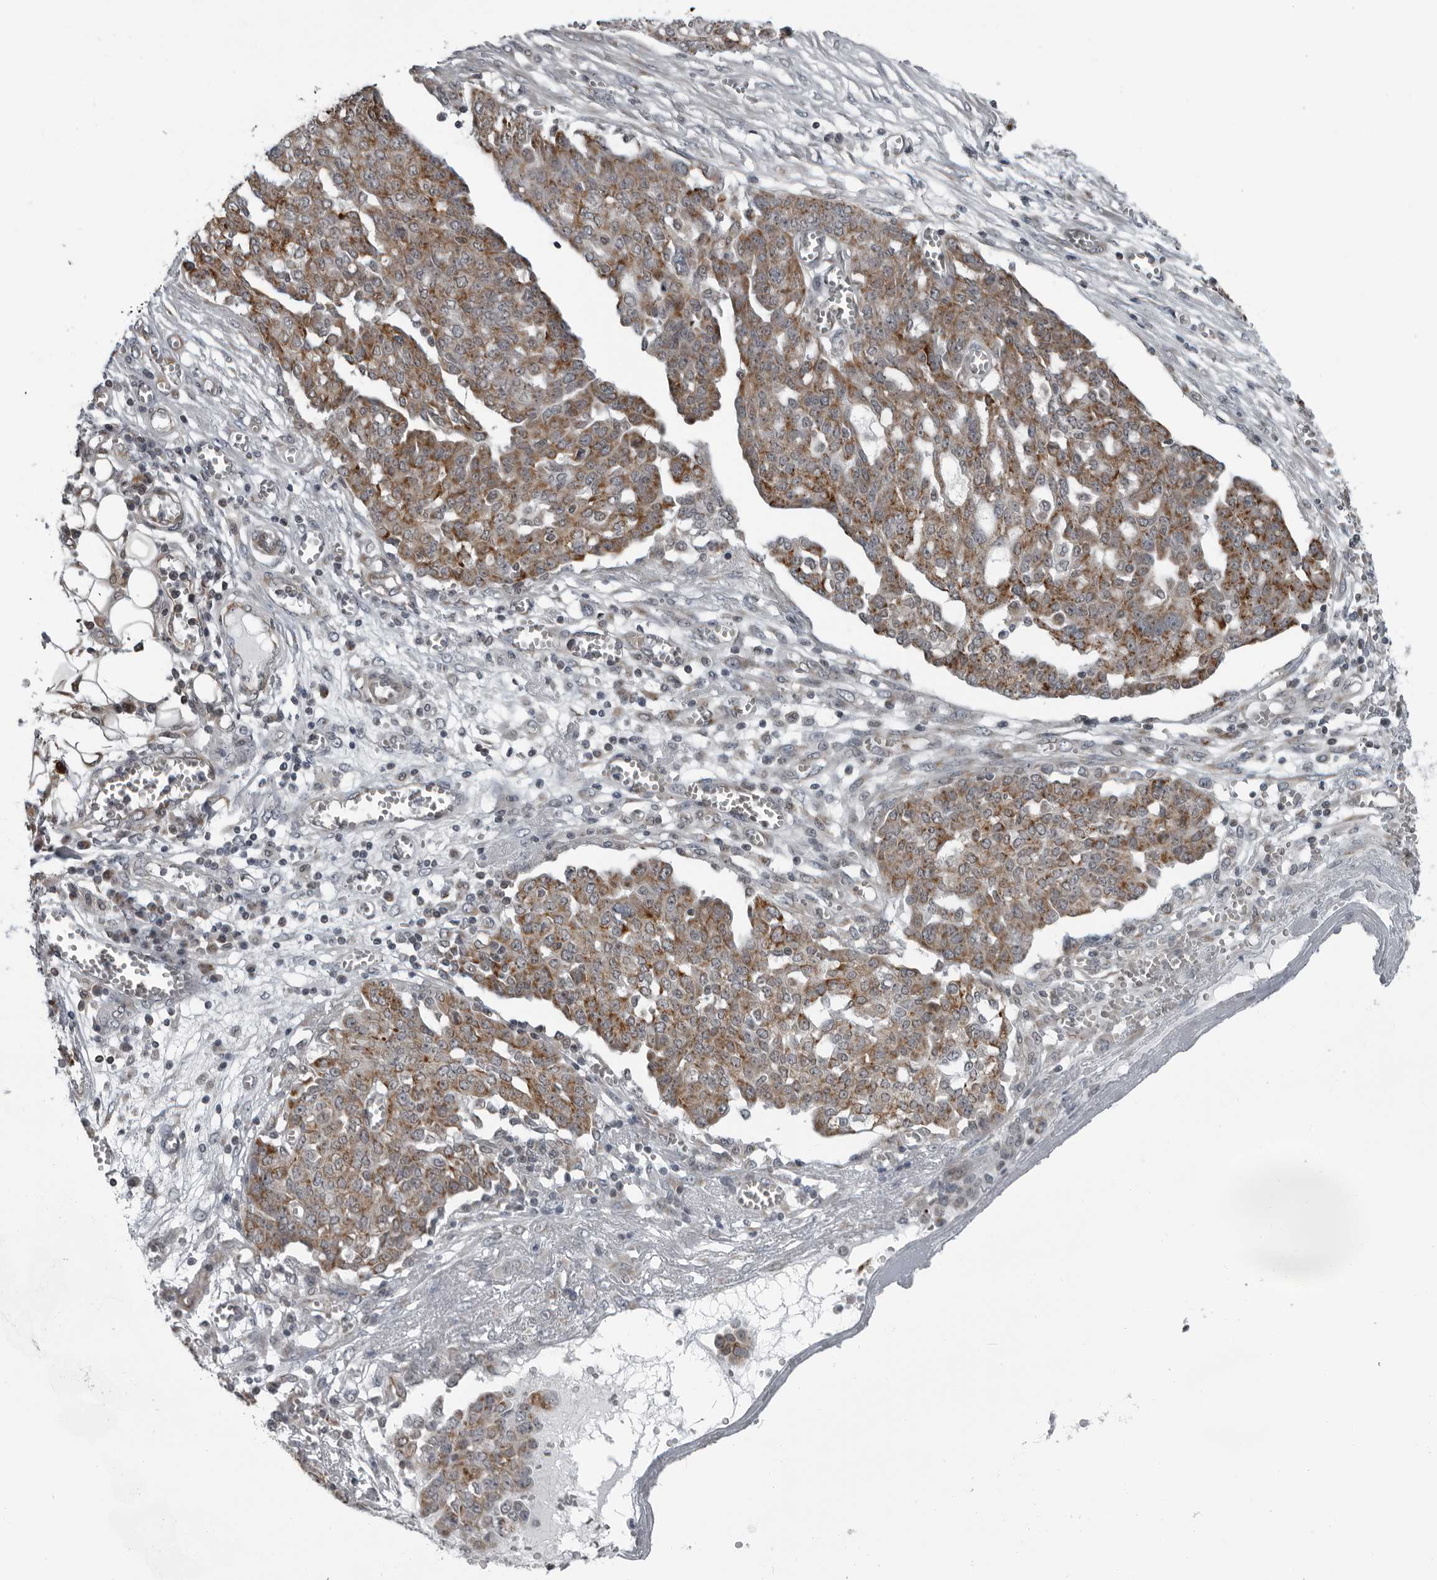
{"staining": {"intensity": "moderate", "quantity": ">75%", "location": "cytoplasmic/membranous"}, "tissue": "ovarian cancer", "cell_type": "Tumor cells", "image_type": "cancer", "snomed": [{"axis": "morphology", "description": "Cystadenocarcinoma, serous, NOS"}, {"axis": "topography", "description": "Soft tissue"}, {"axis": "topography", "description": "Ovary"}], "caption": "The image reveals staining of ovarian serous cystadenocarcinoma, revealing moderate cytoplasmic/membranous protein staining (brown color) within tumor cells. (IHC, brightfield microscopy, high magnification).", "gene": "RTCA", "patient": {"sex": "female", "age": 57}}